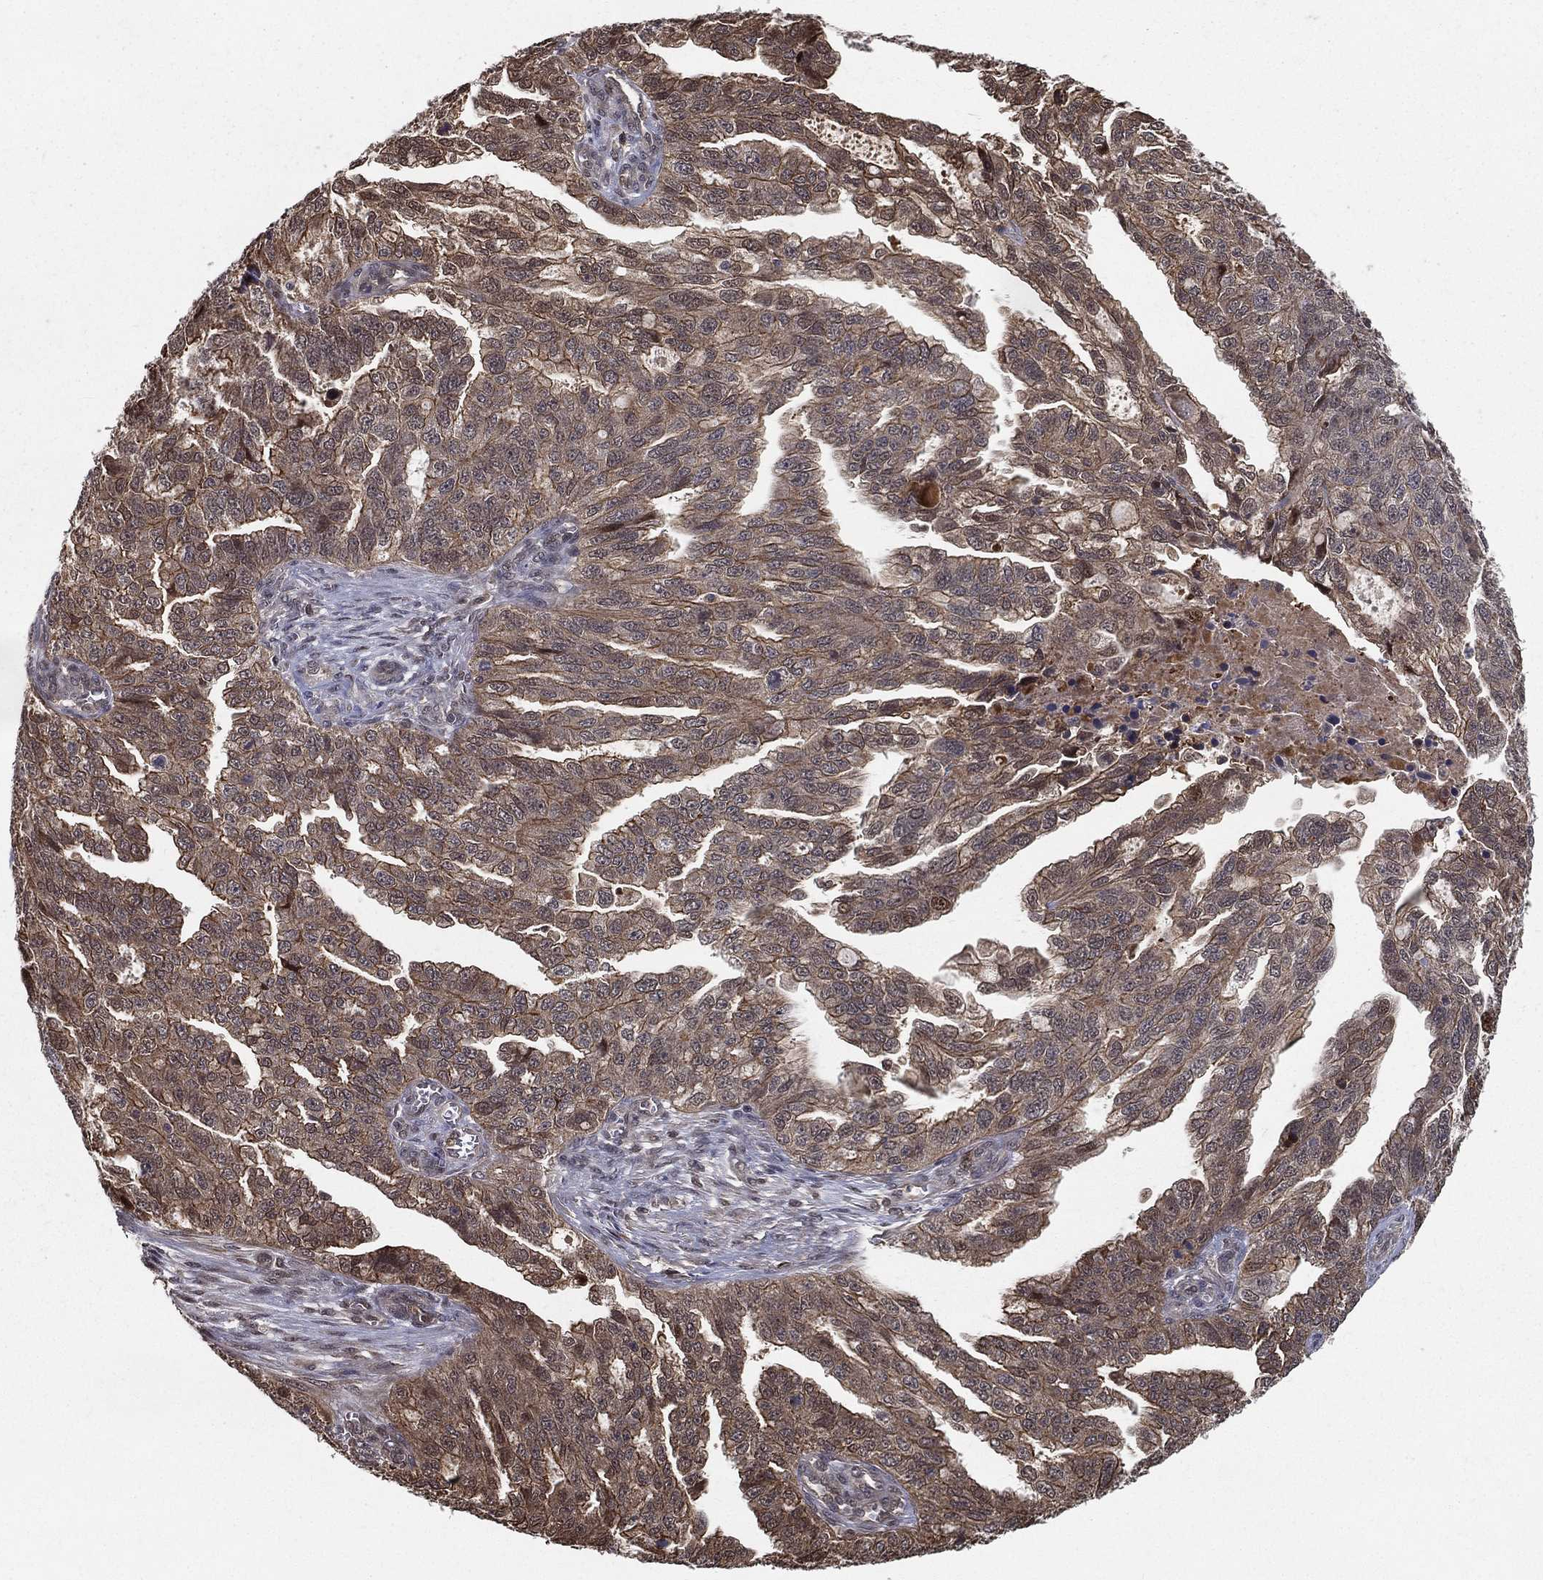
{"staining": {"intensity": "moderate", "quantity": "25%-75%", "location": "cytoplasmic/membranous"}, "tissue": "ovarian cancer", "cell_type": "Tumor cells", "image_type": "cancer", "snomed": [{"axis": "morphology", "description": "Cystadenocarcinoma, serous, NOS"}, {"axis": "topography", "description": "Ovary"}], "caption": "Serous cystadenocarcinoma (ovarian) tissue displays moderate cytoplasmic/membranous staining in about 25%-75% of tumor cells", "gene": "SLC6A6", "patient": {"sex": "female", "age": 51}}